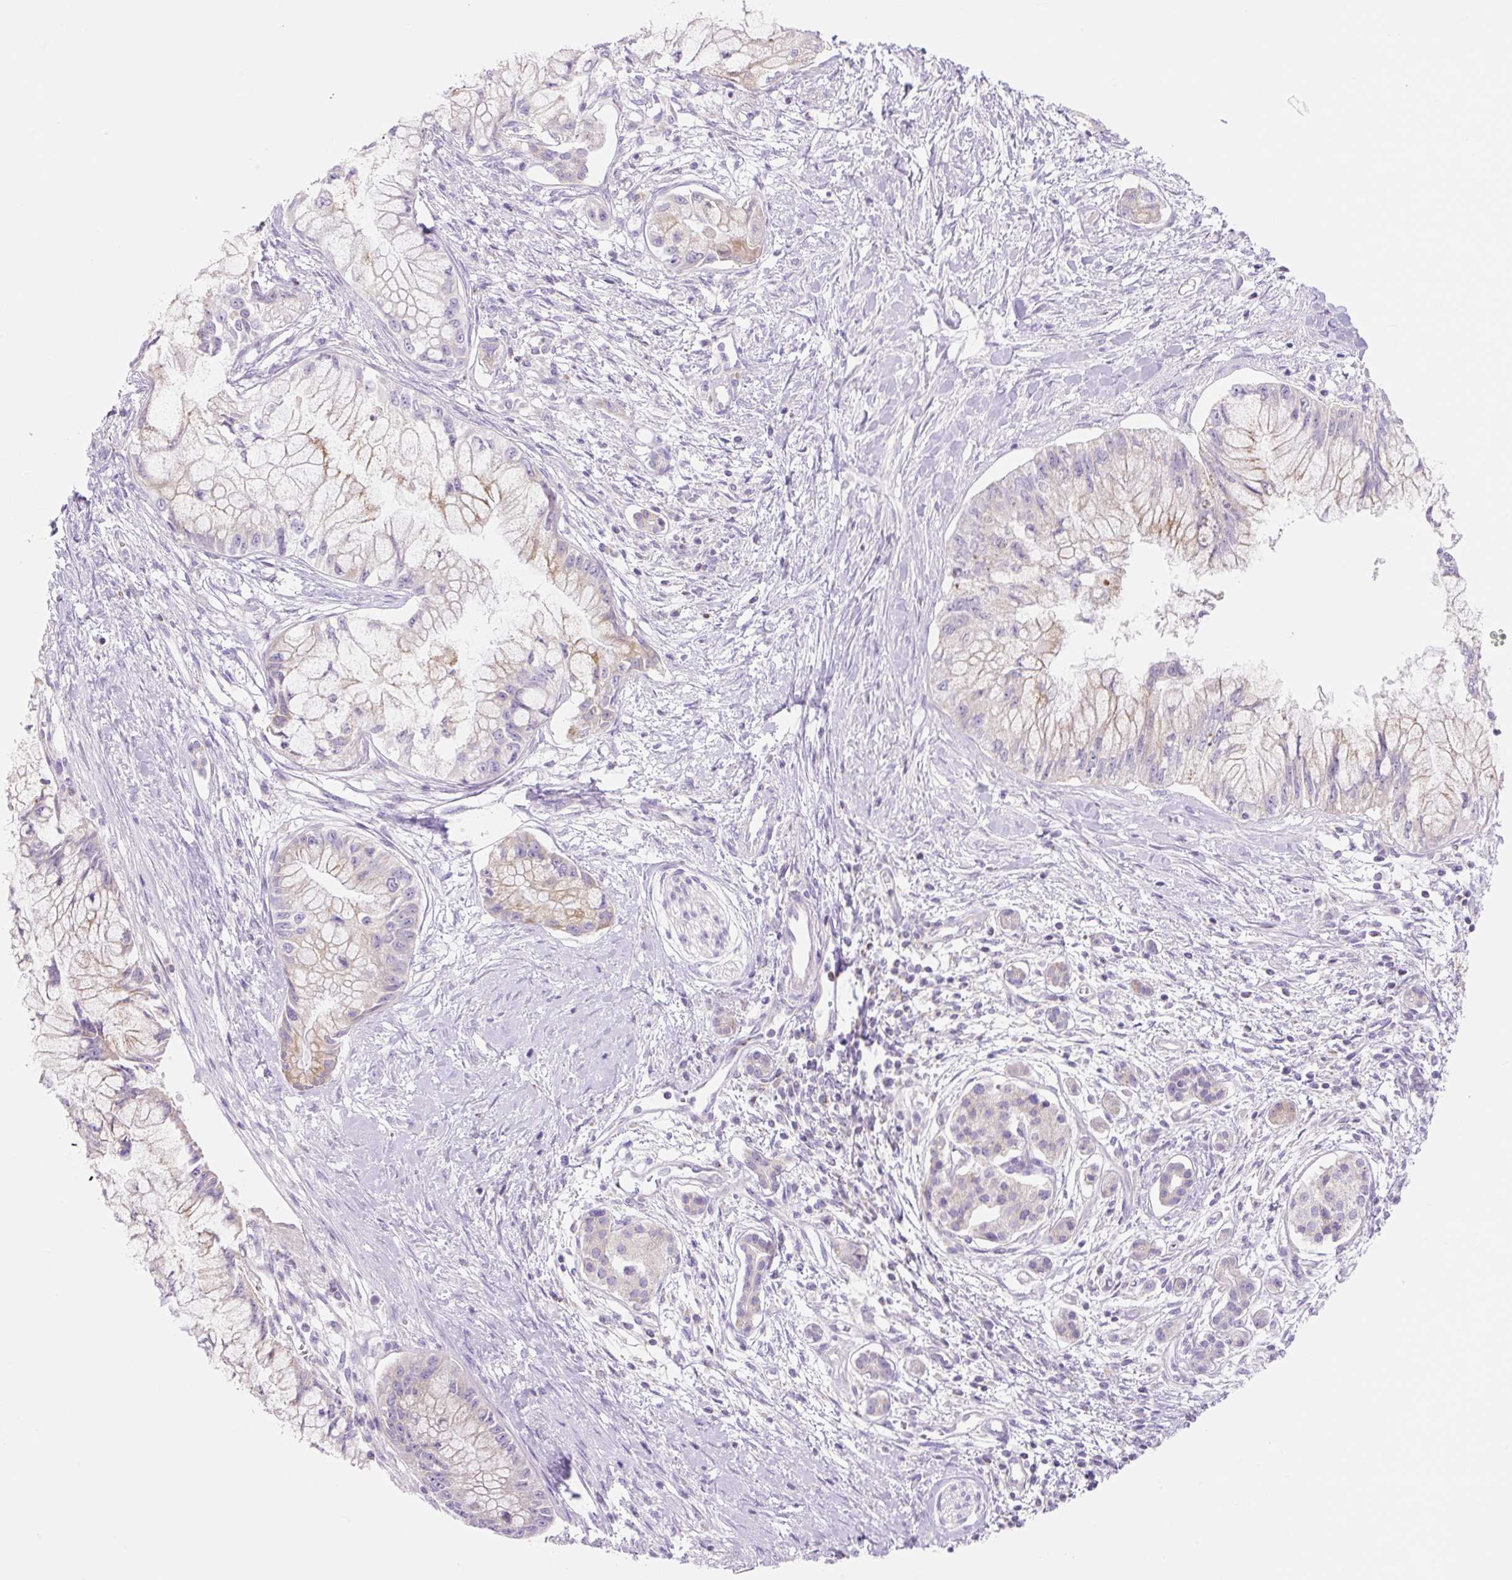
{"staining": {"intensity": "weak", "quantity": "25%-75%", "location": "cytoplasmic/membranous"}, "tissue": "pancreatic cancer", "cell_type": "Tumor cells", "image_type": "cancer", "snomed": [{"axis": "morphology", "description": "Adenocarcinoma, NOS"}, {"axis": "topography", "description": "Pancreas"}], "caption": "A brown stain shows weak cytoplasmic/membranous expression of a protein in pancreatic cancer (adenocarcinoma) tumor cells.", "gene": "FOCAD", "patient": {"sex": "male", "age": 48}}